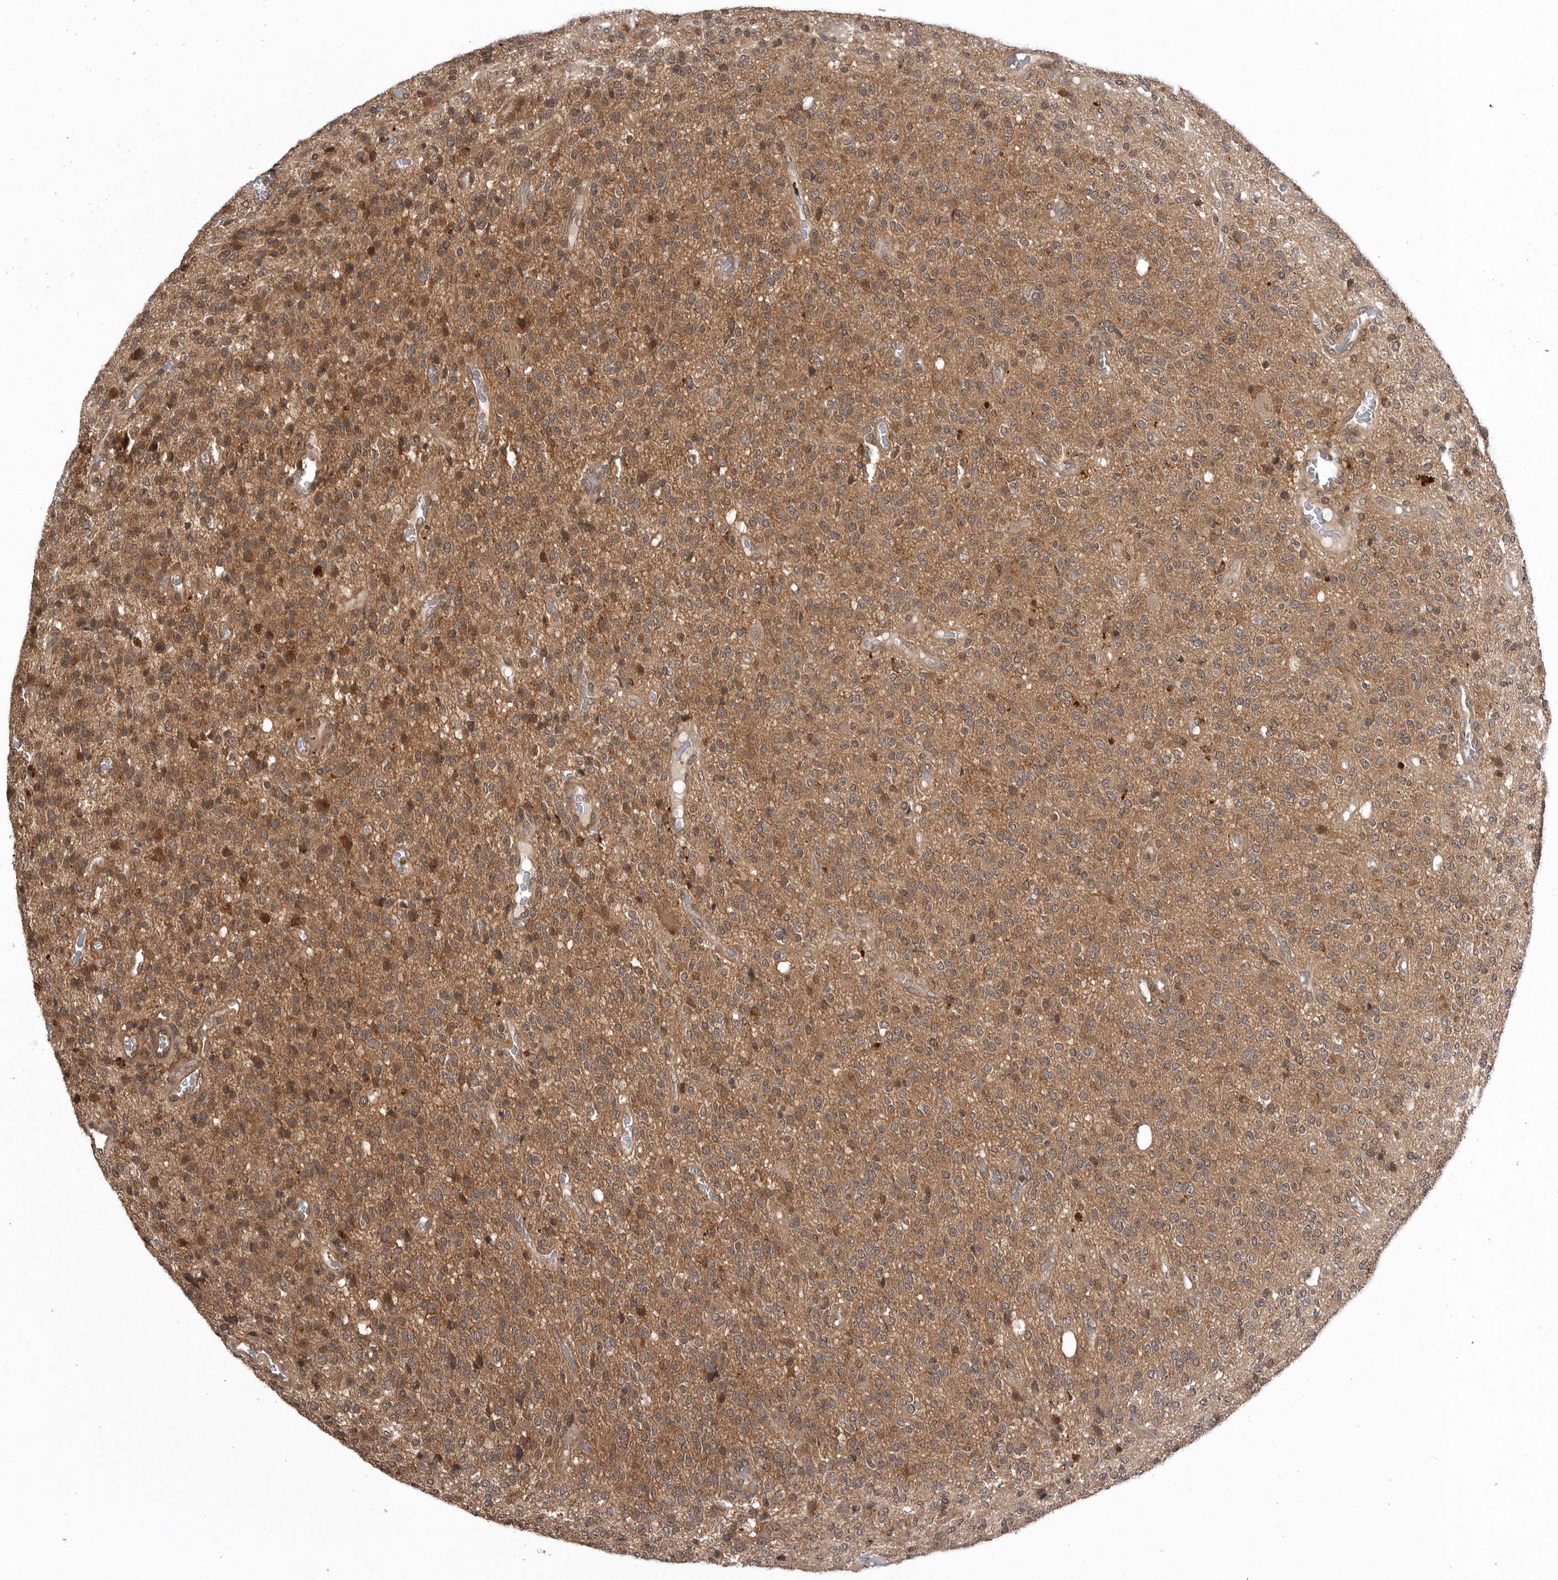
{"staining": {"intensity": "weak", "quantity": ">75%", "location": "cytoplasmic/membranous,nuclear"}, "tissue": "glioma", "cell_type": "Tumor cells", "image_type": "cancer", "snomed": [{"axis": "morphology", "description": "Glioma, malignant, High grade"}, {"axis": "topography", "description": "Brain"}], "caption": "This micrograph exhibits malignant high-grade glioma stained with IHC to label a protein in brown. The cytoplasmic/membranous and nuclear of tumor cells show weak positivity for the protein. Nuclei are counter-stained blue.", "gene": "AOAH", "patient": {"sex": "male", "age": 34}}